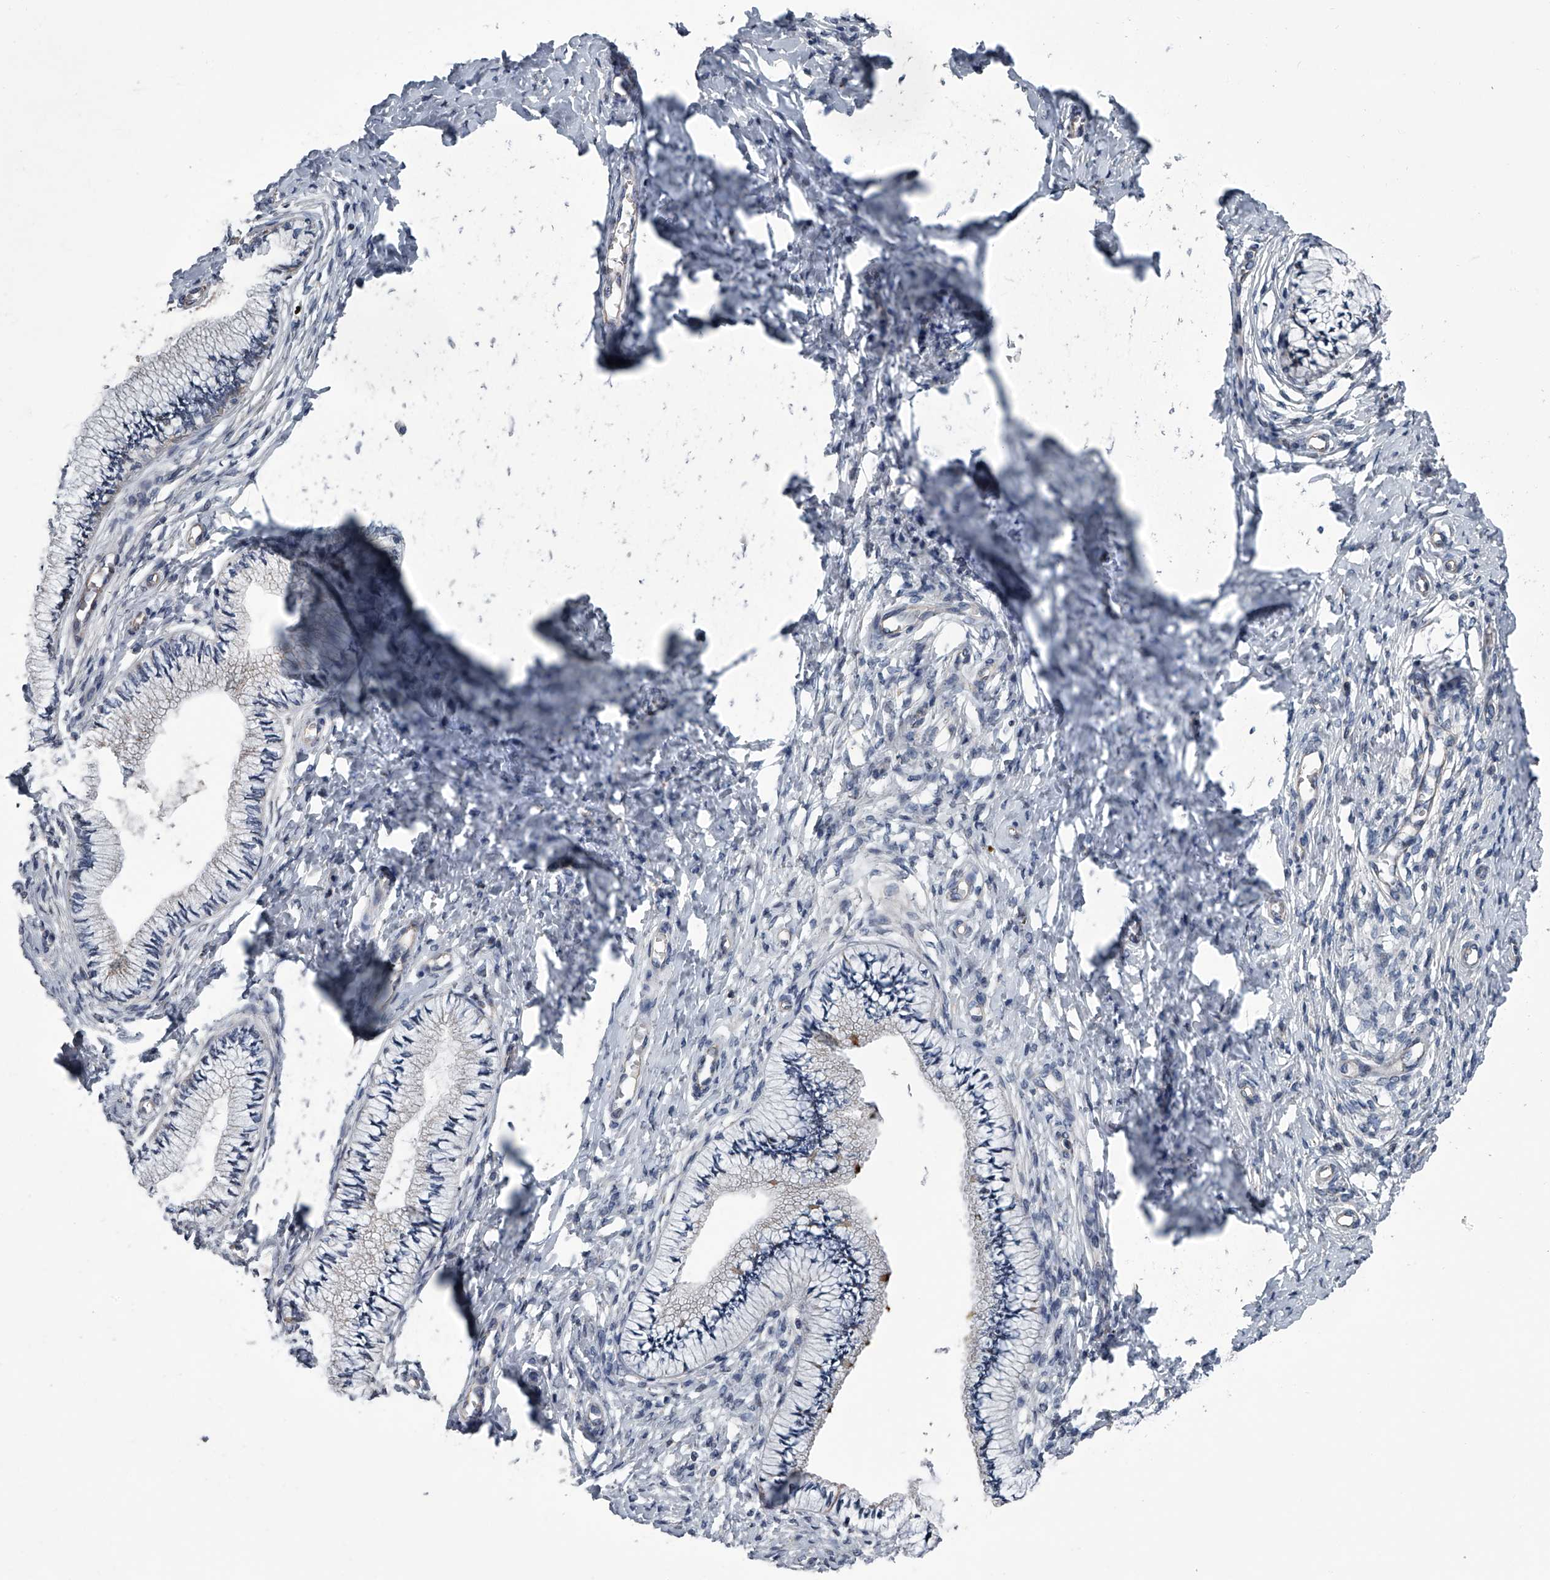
{"staining": {"intensity": "moderate", "quantity": "25%-75%", "location": "cytoplasmic/membranous"}, "tissue": "cervix", "cell_type": "Glandular cells", "image_type": "normal", "snomed": [{"axis": "morphology", "description": "Normal tissue, NOS"}, {"axis": "topography", "description": "Cervix"}], "caption": "This image displays immunohistochemistry staining of benign human cervix, with medium moderate cytoplasmic/membranous staining in about 25%-75% of glandular cells.", "gene": "ABCG1", "patient": {"sex": "female", "age": 36}}